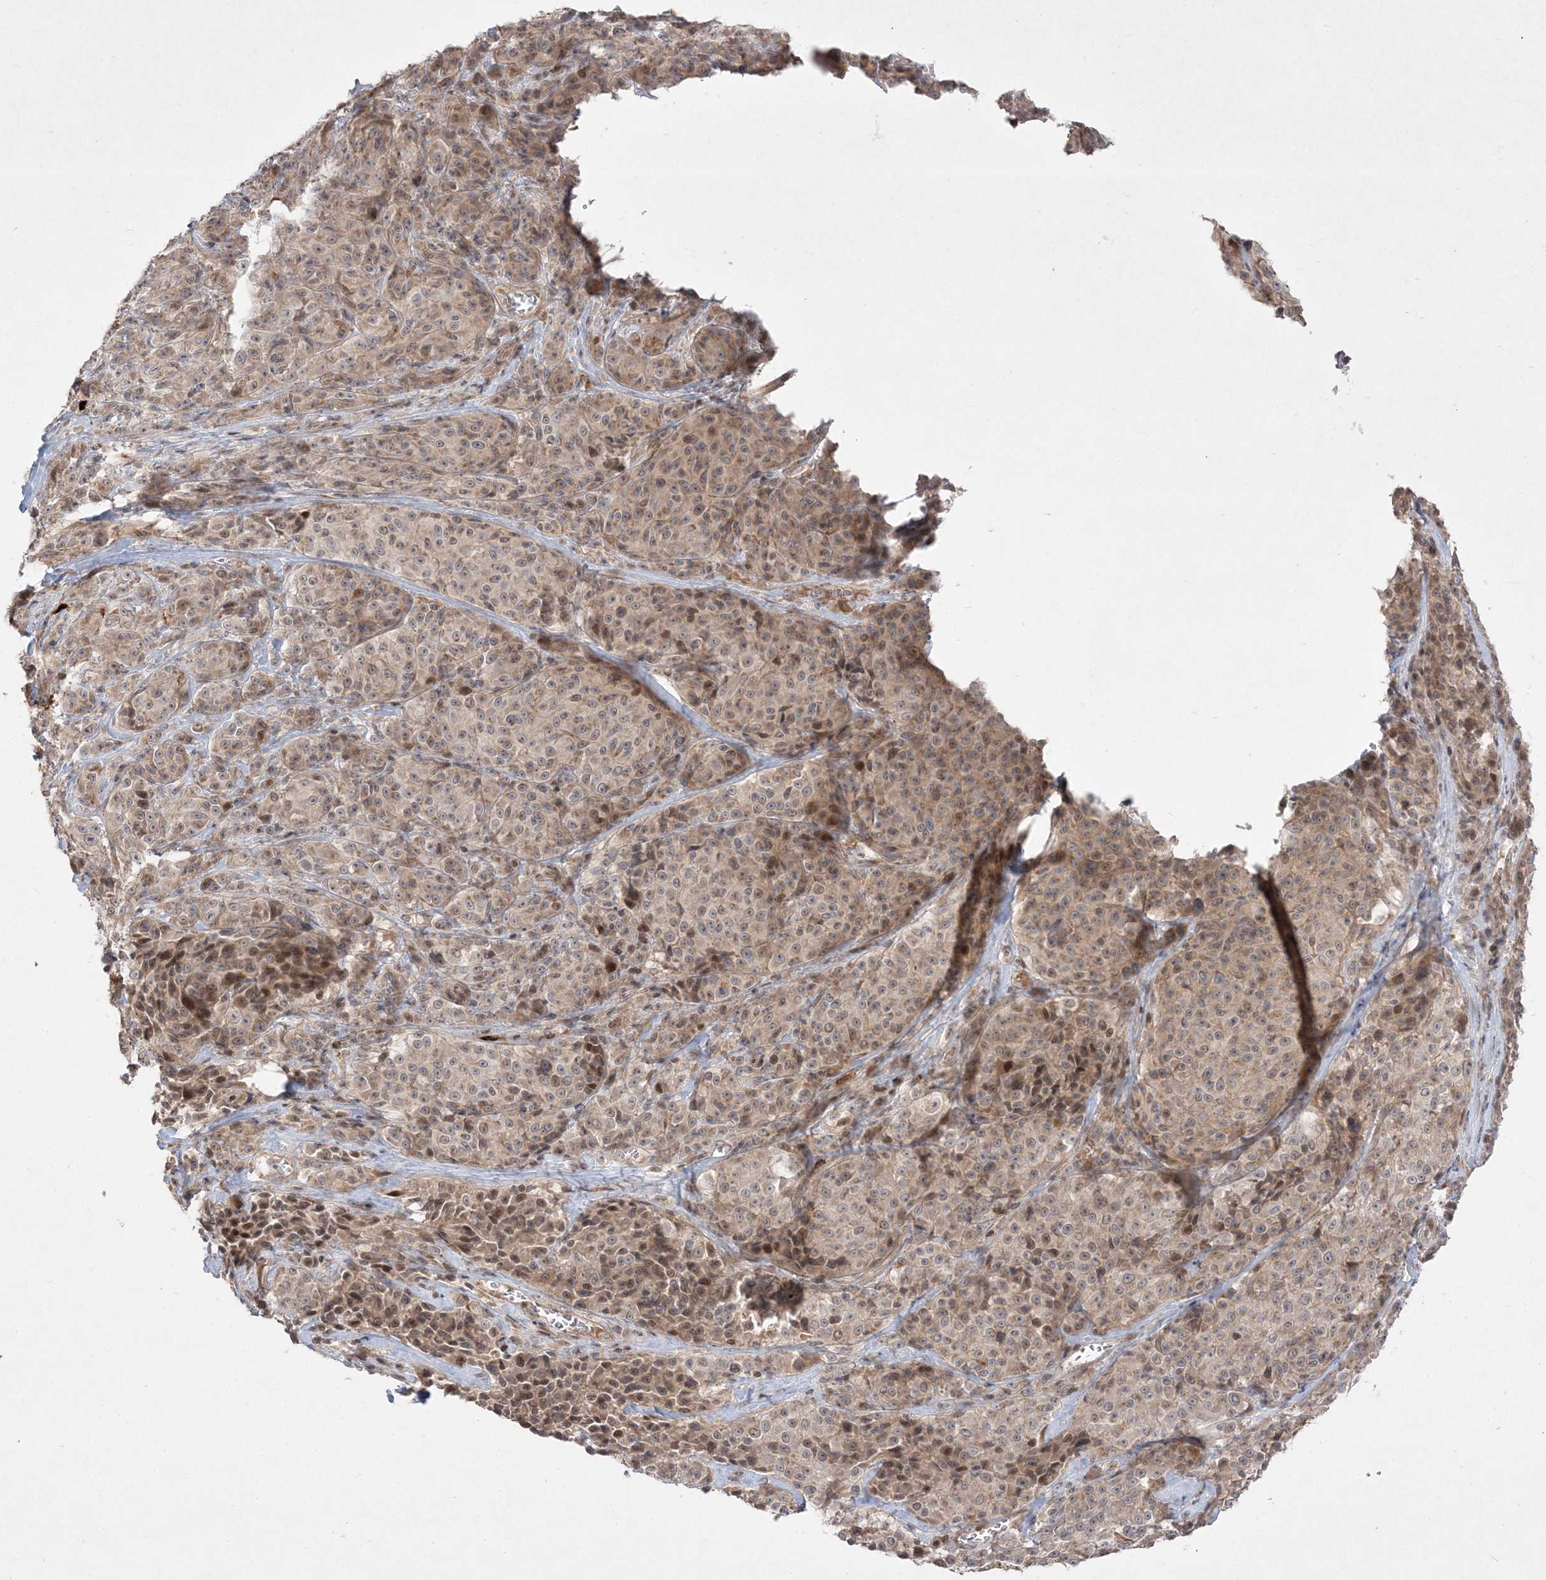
{"staining": {"intensity": "weak", "quantity": "25%-75%", "location": "cytoplasmic/membranous"}, "tissue": "melanoma", "cell_type": "Tumor cells", "image_type": "cancer", "snomed": [{"axis": "morphology", "description": "Malignant melanoma, NOS"}, {"axis": "topography", "description": "Skin"}], "caption": "Protein expression analysis of malignant melanoma reveals weak cytoplasmic/membranous staining in about 25%-75% of tumor cells. (brown staining indicates protein expression, while blue staining denotes nuclei).", "gene": "CLNK", "patient": {"sex": "male", "age": 73}}